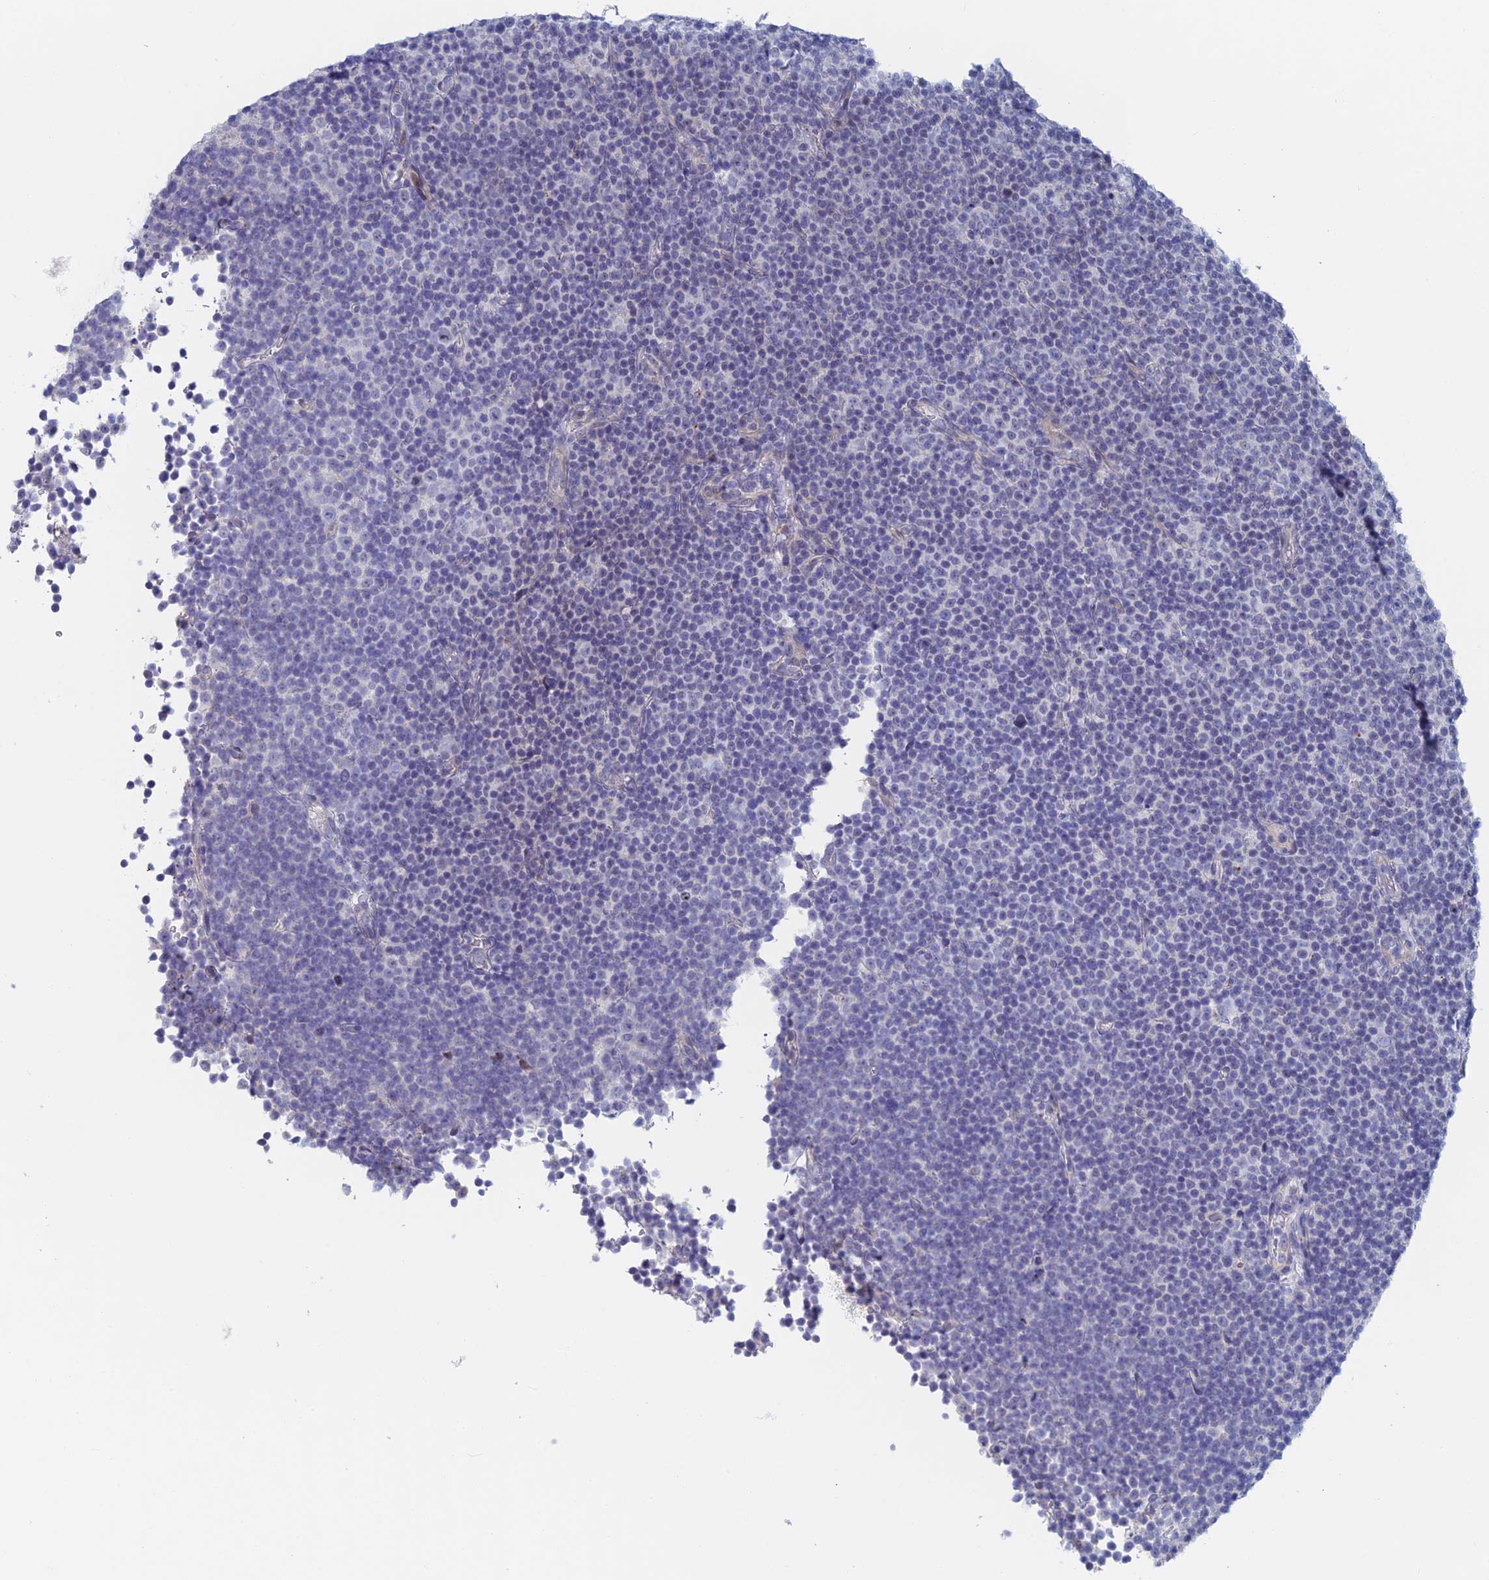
{"staining": {"intensity": "negative", "quantity": "none", "location": "none"}, "tissue": "lymphoma", "cell_type": "Tumor cells", "image_type": "cancer", "snomed": [{"axis": "morphology", "description": "Malignant lymphoma, non-Hodgkin's type, Low grade"}, {"axis": "topography", "description": "Lymph node"}], "caption": "Lymphoma was stained to show a protein in brown. There is no significant staining in tumor cells.", "gene": "GMNC", "patient": {"sex": "female", "age": 67}}